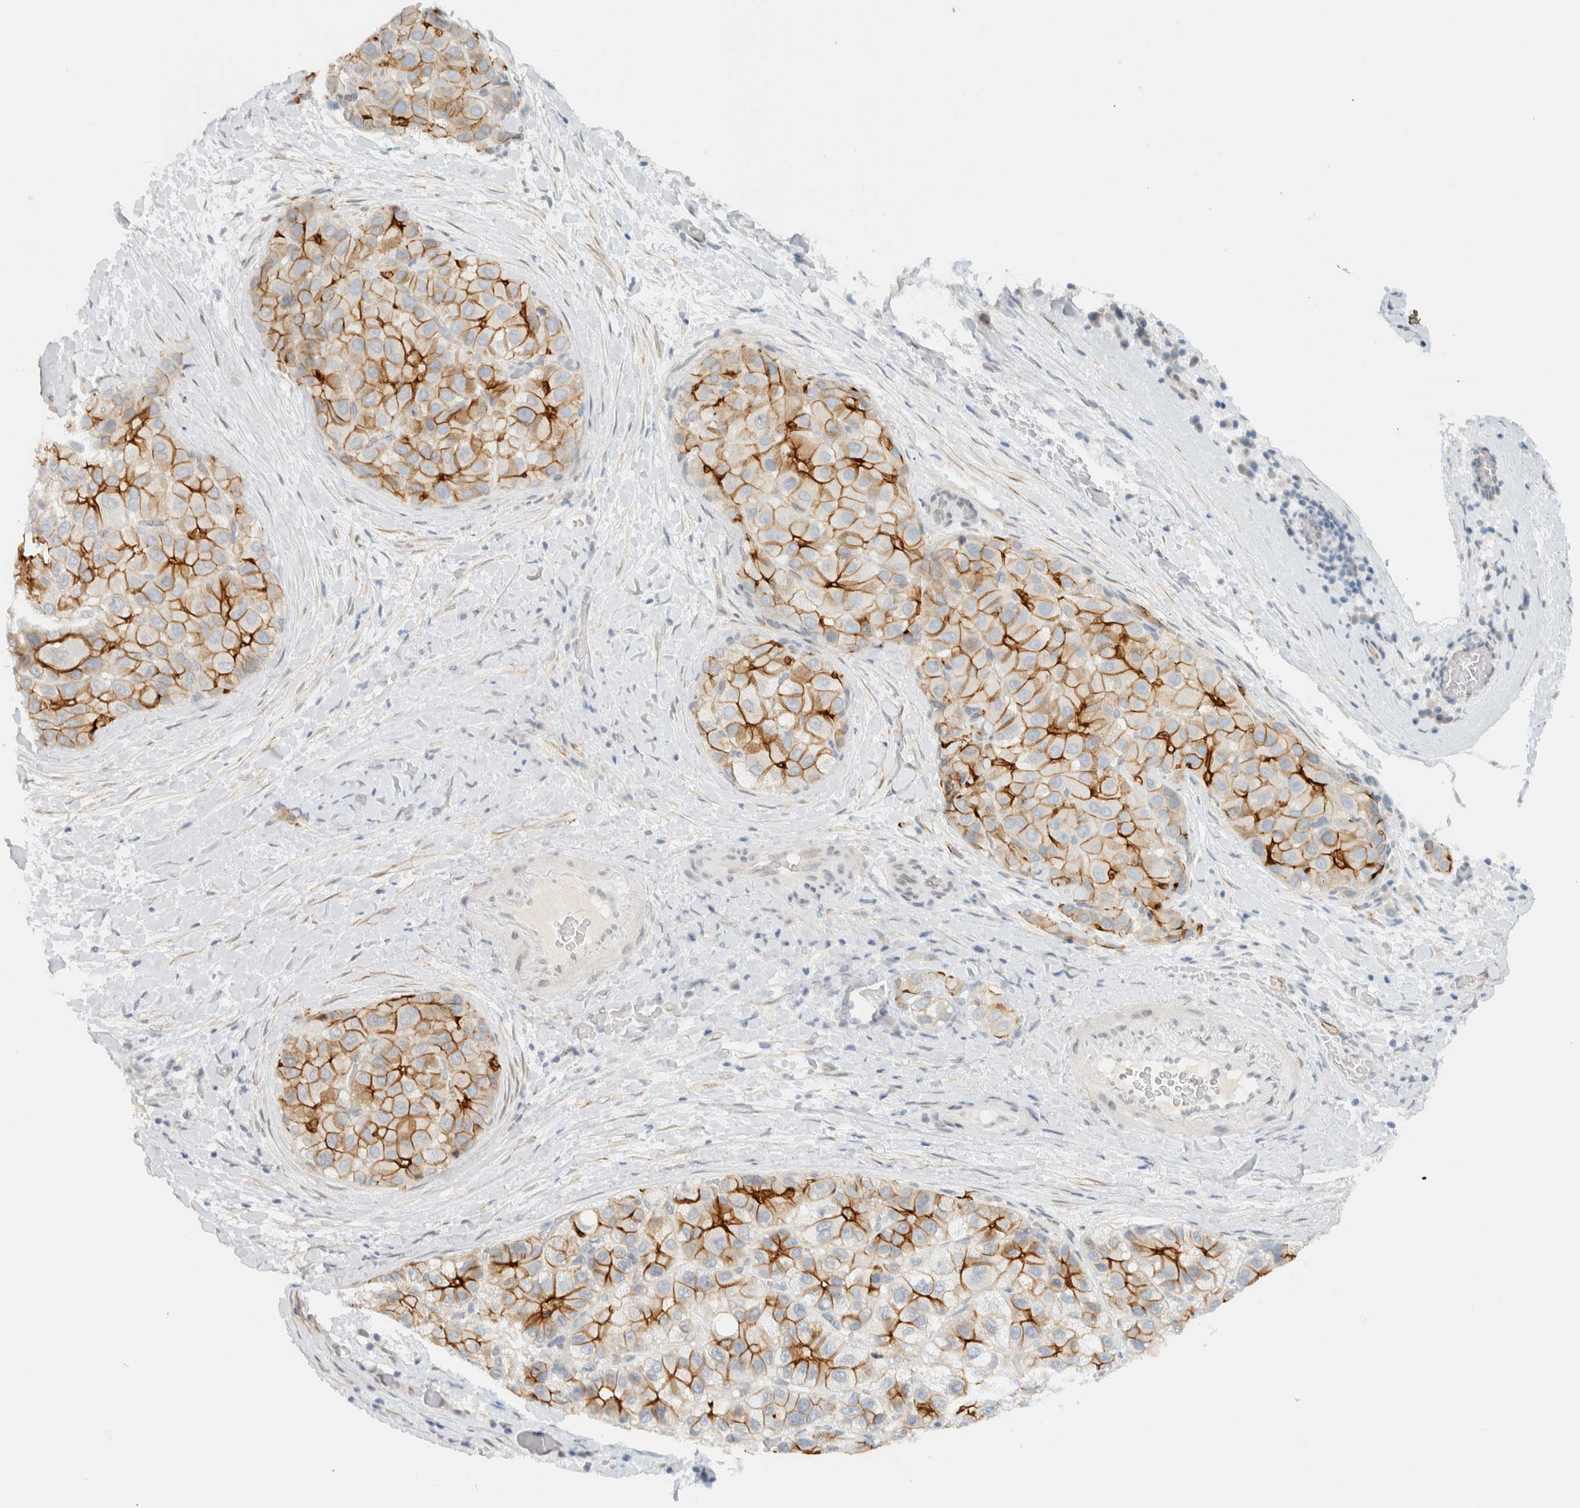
{"staining": {"intensity": "moderate", "quantity": "25%-75%", "location": "cytoplasmic/membranous"}, "tissue": "liver cancer", "cell_type": "Tumor cells", "image_type": "cancer", "snomed": [{"axis": "morphology", "description": "Carcinoma, Hepatocellular, NOS"}, {"axis": "topography", "description": "Liver"}], "caption": "Protein analysis of liver cancer (hepatocellular carcinoma) tissue shows moderate cytoplasmic/membranous expression in about 25%-75% of tumor cells.", "gene": "C1QTNF12", "patient": {"sex": "male", "age": 80}}